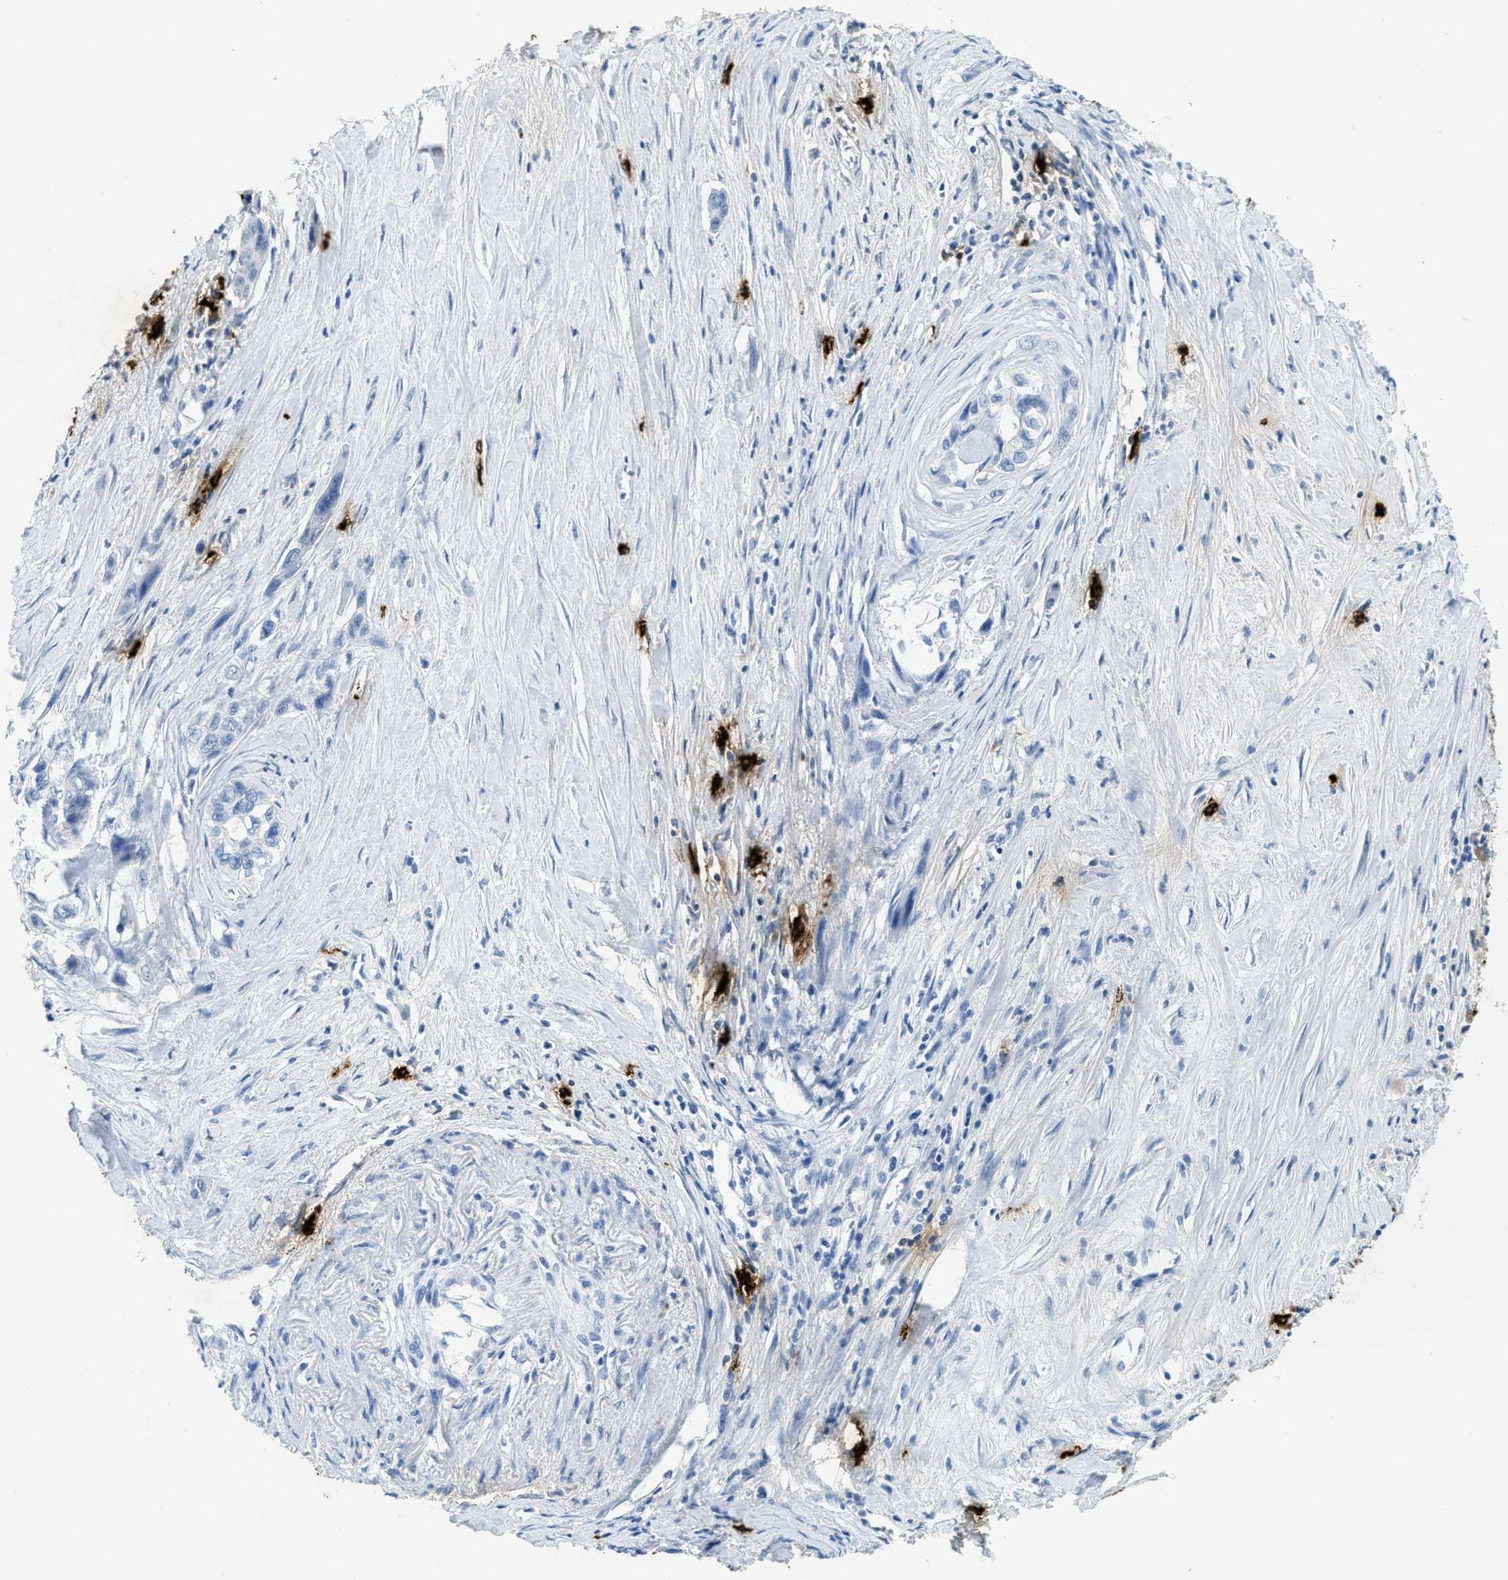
{"staining": {"intensity": "negative", "quantity": "none", "location": "none"}, "tissue": "pancreatic cancer", "cell_type": "Tumor cells", "image_type": "cancer", "snomed": [{"axis": "morphology", "description": "Adenocarcinoma, NOS"}, {"axis": "topography", "description": "Pancreas"}], "caption": "Immunohistochemistry (IHC) image of human pancreatic cancer (adenocarcinoma) stained for a protein (brown), which shows no staining in tumor cells.", "gene": "TPSAB1", "patient": {"sex": "male", "age": 73}}